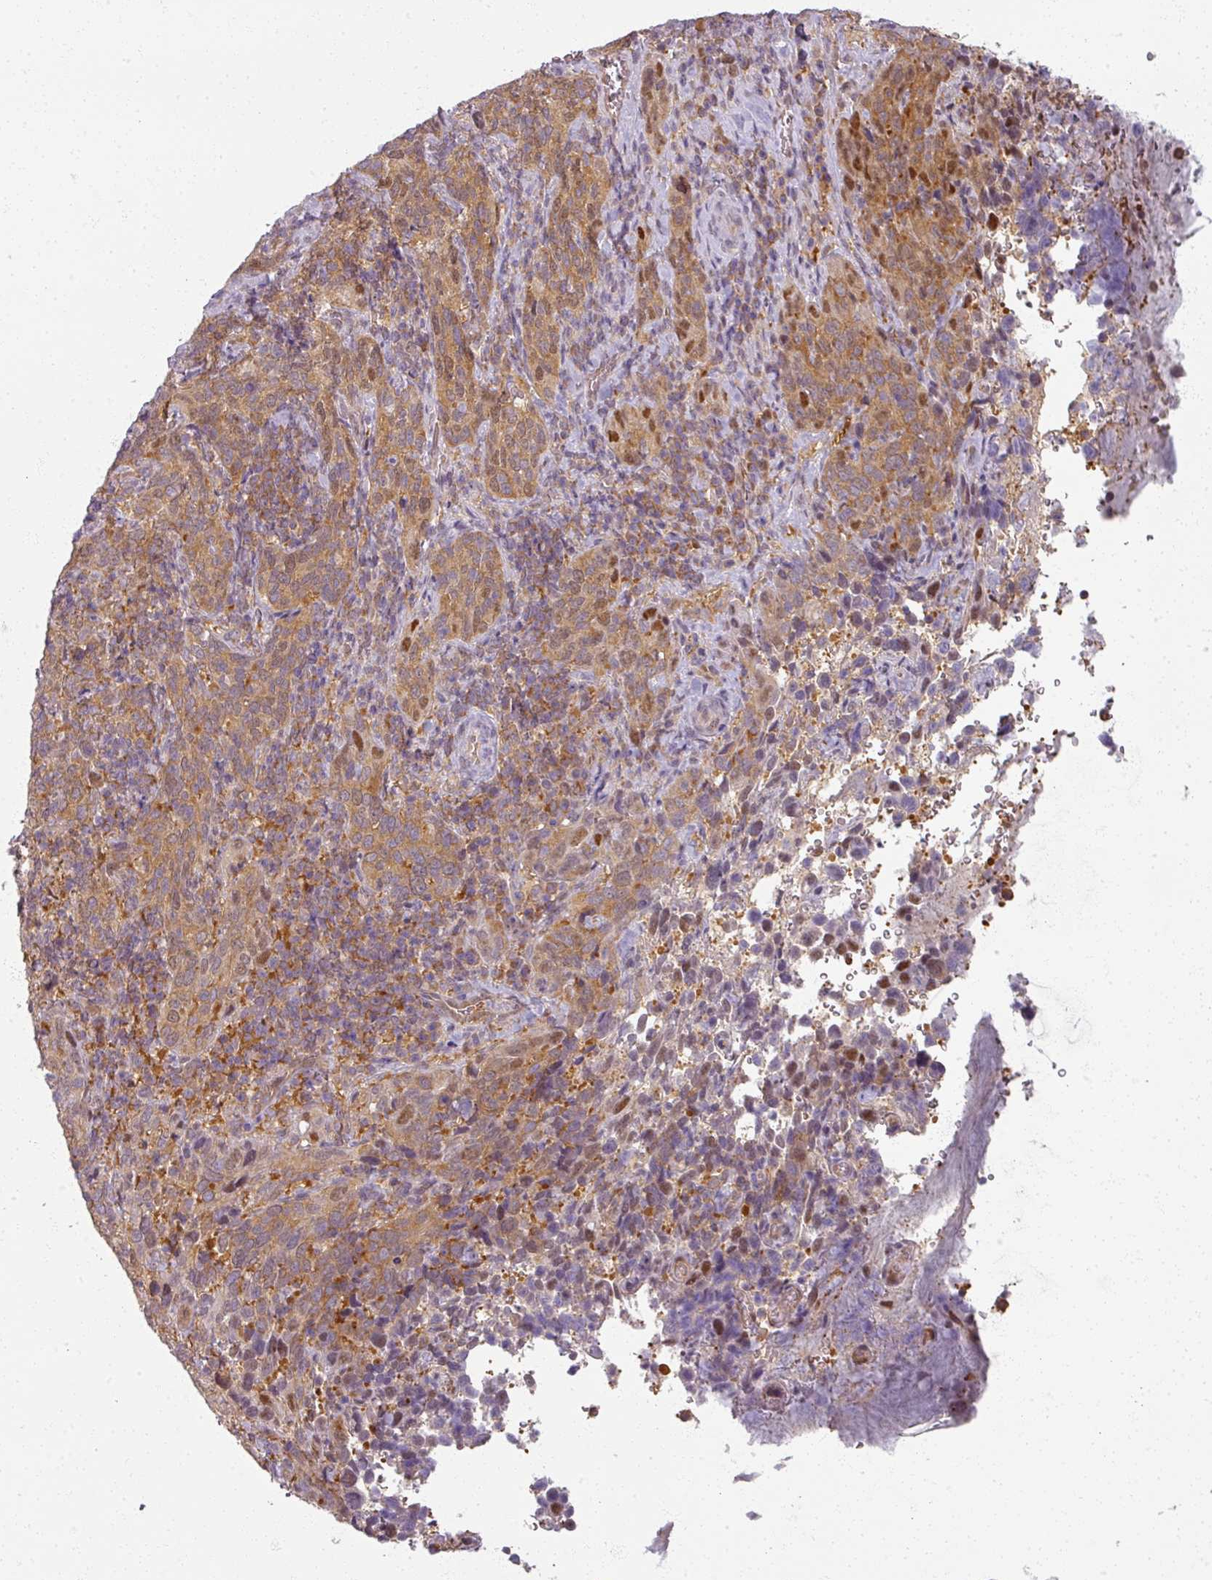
{"staining": {"intensity": "moderate", "quantity": ">75%", "location": "cytoplasmic/membranous"}, "tissue": "cervical cancer", "cell_type": "Tumor cells", "image_type": "cancer", "snomed": [{"axis": "morphology", "description": "Squamous cell carcinoma, NOS"}, {"axis": "topography", "description": "Cervix"}], "caption": "Protein staining exhibits moderate cytoplasmic/membranous positivity in approximately >75% of tumor cells in cervical cancer (squamous cell carcinoma). (Stains: DAB in brown, nuclei in blue, Microscopy: brightfield microscopy at high magnification).", "gene": "AGPAT4", "patient": {"sex": "female", "age": 51}}